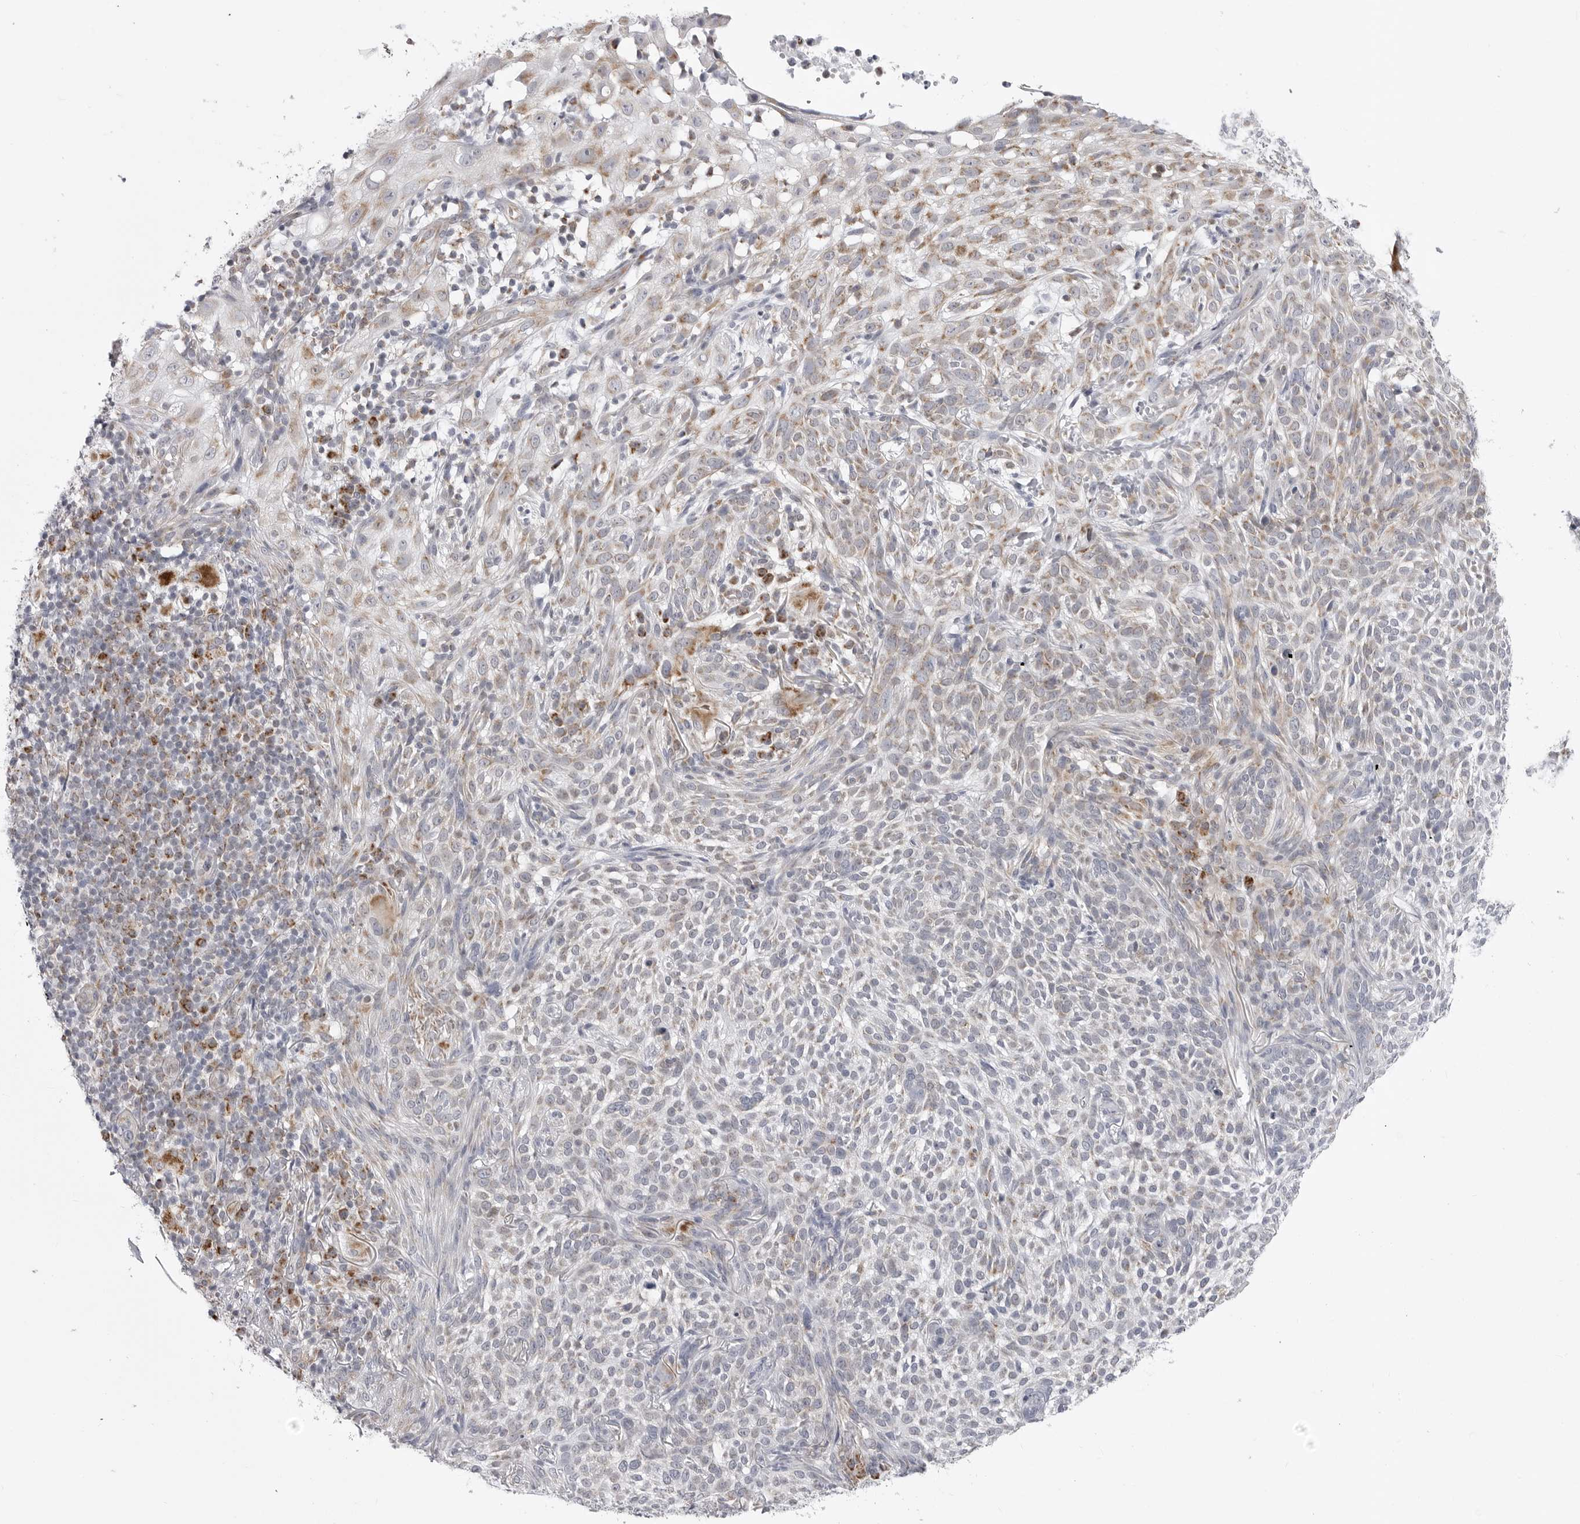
{"staining": {"intensity": "weak", "quantity": "25%-75%", "location": "cytoplasmic/membranous"}, "tissue": "skin cancer", "cell_type": "Tumor cells", "image_type": "cancer", "snomed": [{"axis": "morphology", "description": "Basal cell carcinoma"}, {"axis": "topography", "description": "Skin"}], "caption": "Weak cytoplasmic/membranous protein expression is present in approximately 25%-75% of tumor cells in skin basal cell carcinoma. The protein of interest is stained brown, and the nuclei are stained in blue (DAB (3,3'-diaminobenzidine) IHC with brightfield microscopy, high magnification).", "gene": "FH", "patient": {"sex": "female", "age": 64}}